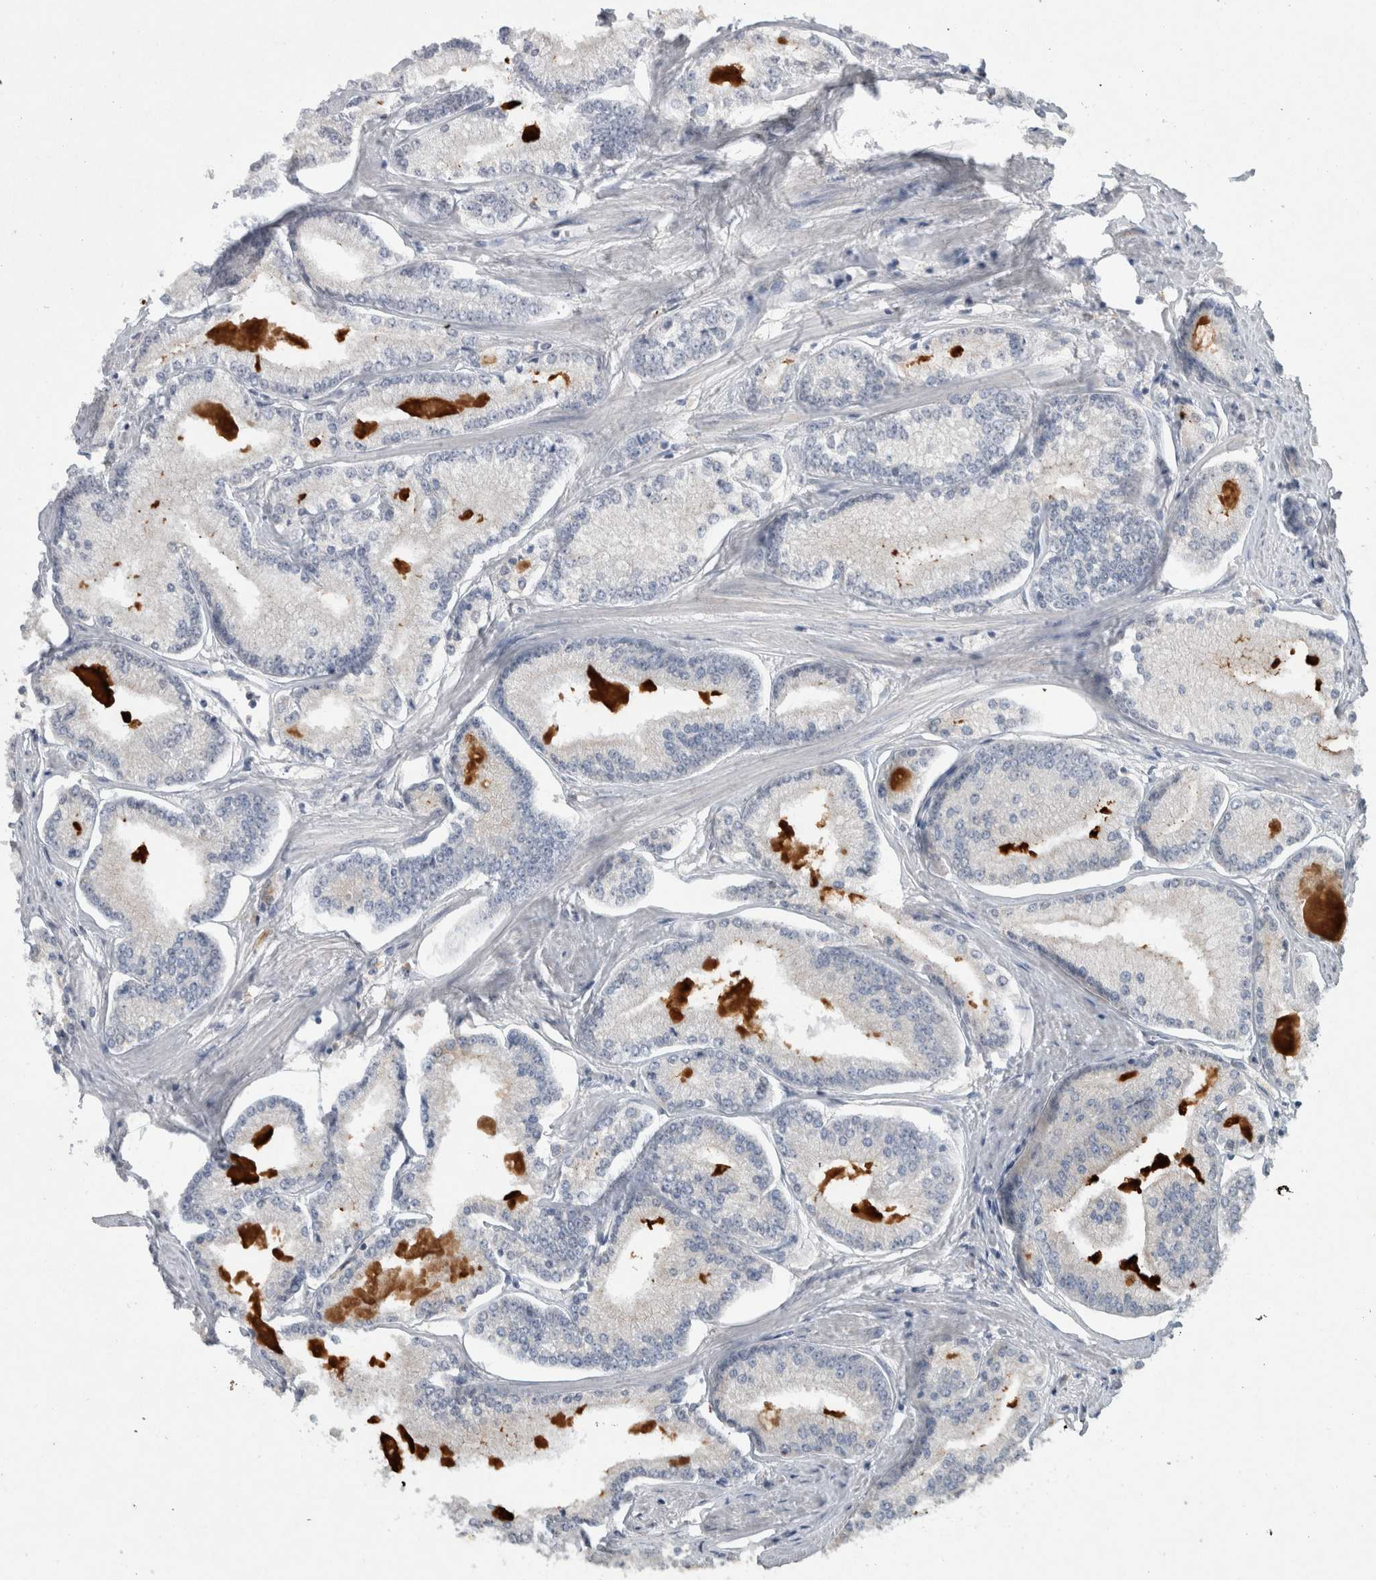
{"staining": {"intensity": "negative", "quantity": "none", "location": "none"}, "tissue": "prostate cancer", "cell_type": "Tumor cells", "image_type": "cancer", "snomed": [{"axis": "morphology", "description": "Adenocarcinoma, Low grade"}, {"axis": "topography", "description": "Prostate"}], "caption": "A photomicrograph of adenocarcinoma (low-grade) (prostate) stained for a protein exhibits no brown staining in tumor cells.", "gene": "HEXD", "patient": {"sex": "male", "age": 52}}